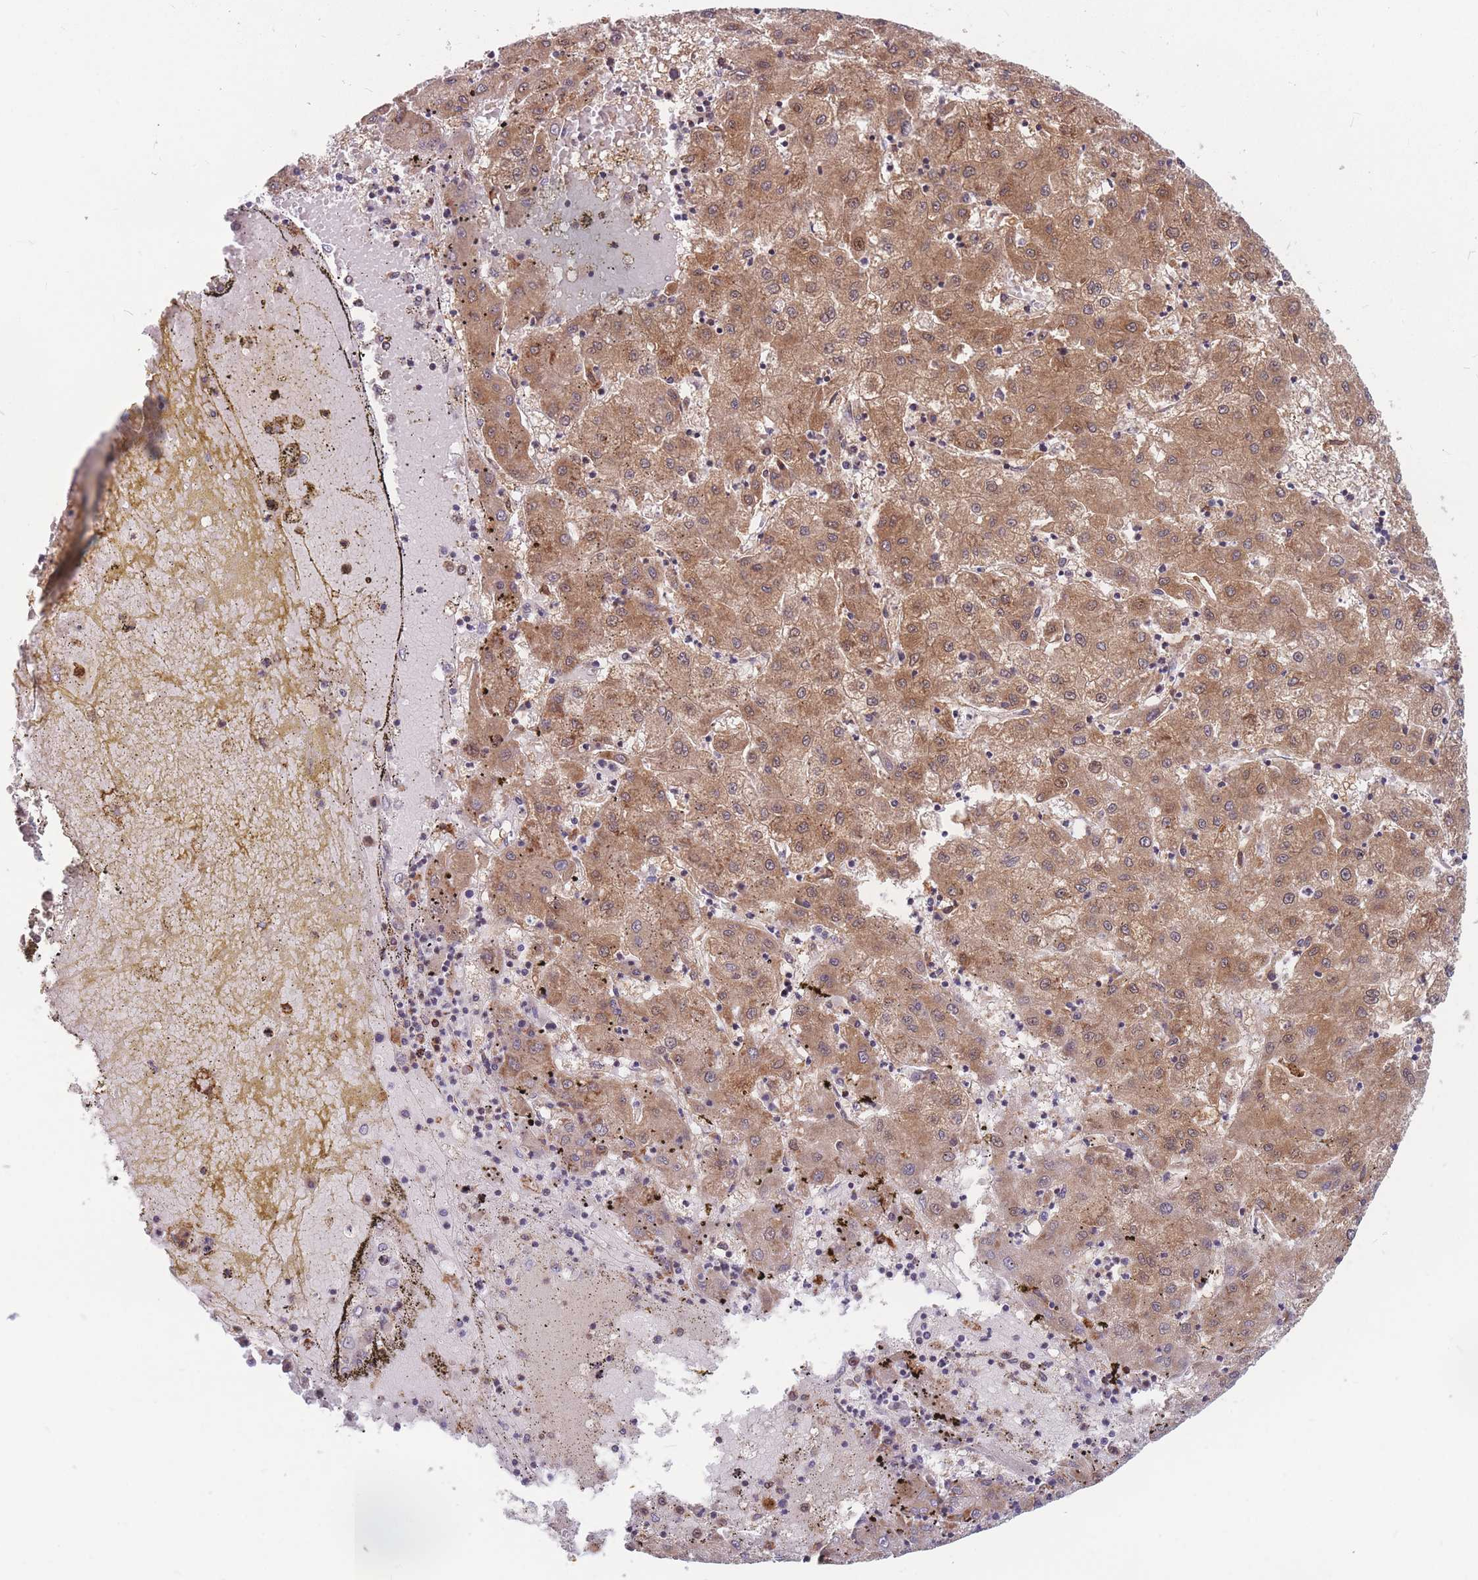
{"staining": {"intensity": "moderate", "quantity": ">75%", "location": "cytoplasmic/membranous"}, "tissue": "liver cancer", "cell_type": "Tumor cells", "image_type": "cancer", "snomed": [{"axis": "morphology", "description": "Carcinoma, Hepatocellular, NOS"}, {"axis": "topography", "description": "Liver"}], "caption": "This image exhibits immunohistochemistry (IHC) staining of human liver cancer (hepatocellular carcinoma), with medium moderate cytoplasmic/membranous positivity in about >75% of tumor cells.", "gene": "TMEM131L", "patient": {"sex": "male", "age": 72}}